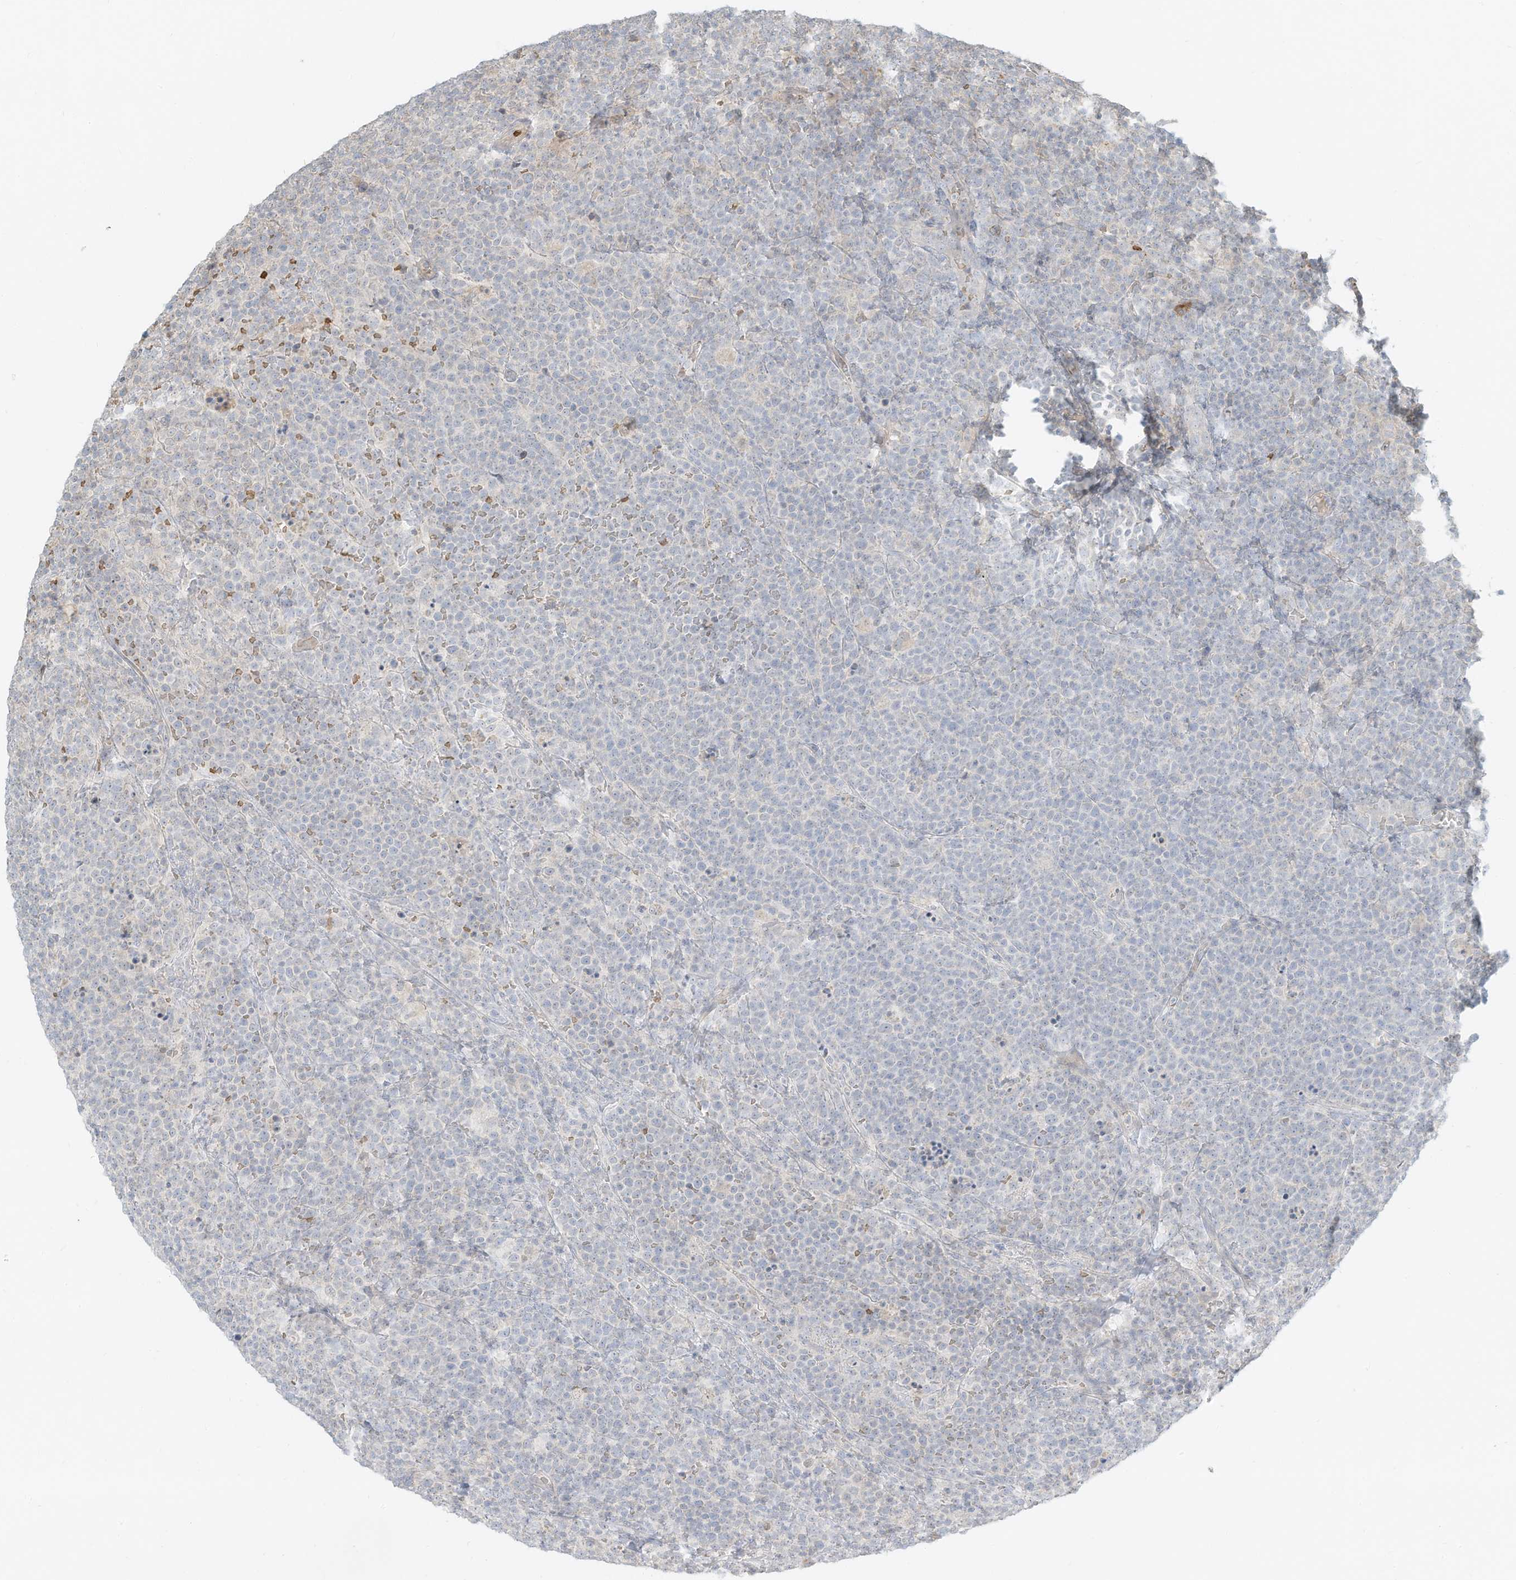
{"staining": {"intensity": "negative", "quantity": "none", "location": "none"}, "tissue": "lymphoma", "cell_type": "Tumor cells", "image_type": "cancer", "snomed": [{"axis": "morphology", "description": "Malignant lymphoma, non-Hodgkin's type, High grade"}, {"axis": "topography", "description": "Lymph node"}], "caption": "DAB (3,3'-diaminobenzidine) immunohistochemical staining of lymphoma shows no significant expression in tumor cells.", "gene": "OFD1", "patient": {"sex": "male", "age": 61}}